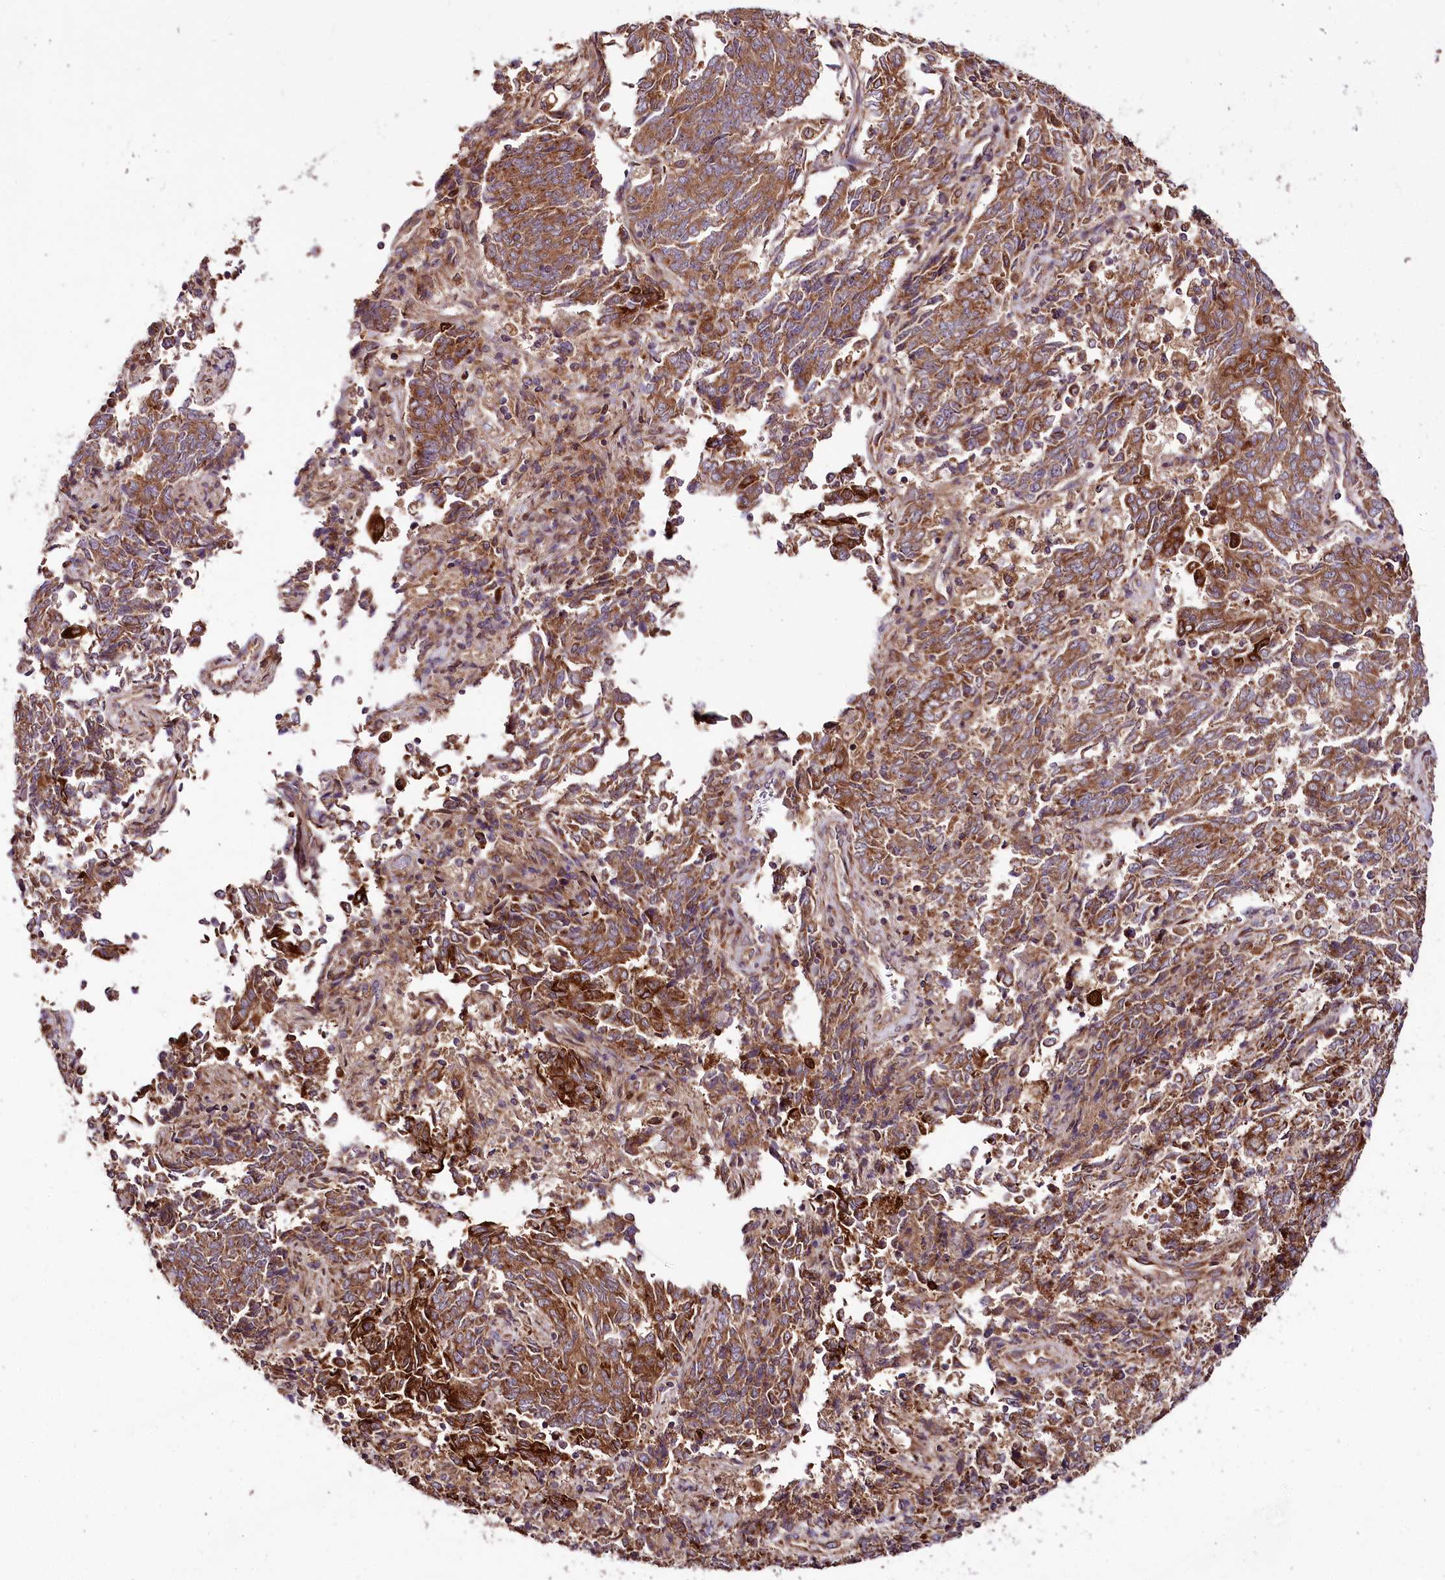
{"staining": {"intensity": "strong", "quantity": ">75%", "location": "cytoplasmic/membranous"}, "tissue": "endometrial cancer", "cell_type": "Tumor cells", "image_type": "cancer", "snomed": [{"axis": "morphology", "description": "Adenocarcinoma, NOS"}, {"axis": "topography", "description": "Endometrium"}], "caption": "Immunohistochemical staining of human endometrial cancer demonstrates high levels of strong cytoplasmic/membranous staining in about >75% of tumor cells. (brown staining indicates protein expression, while blue staining denotes nuclei).", "gene": "RAB7A", "patient": {"sex": "female", "age": 80}}